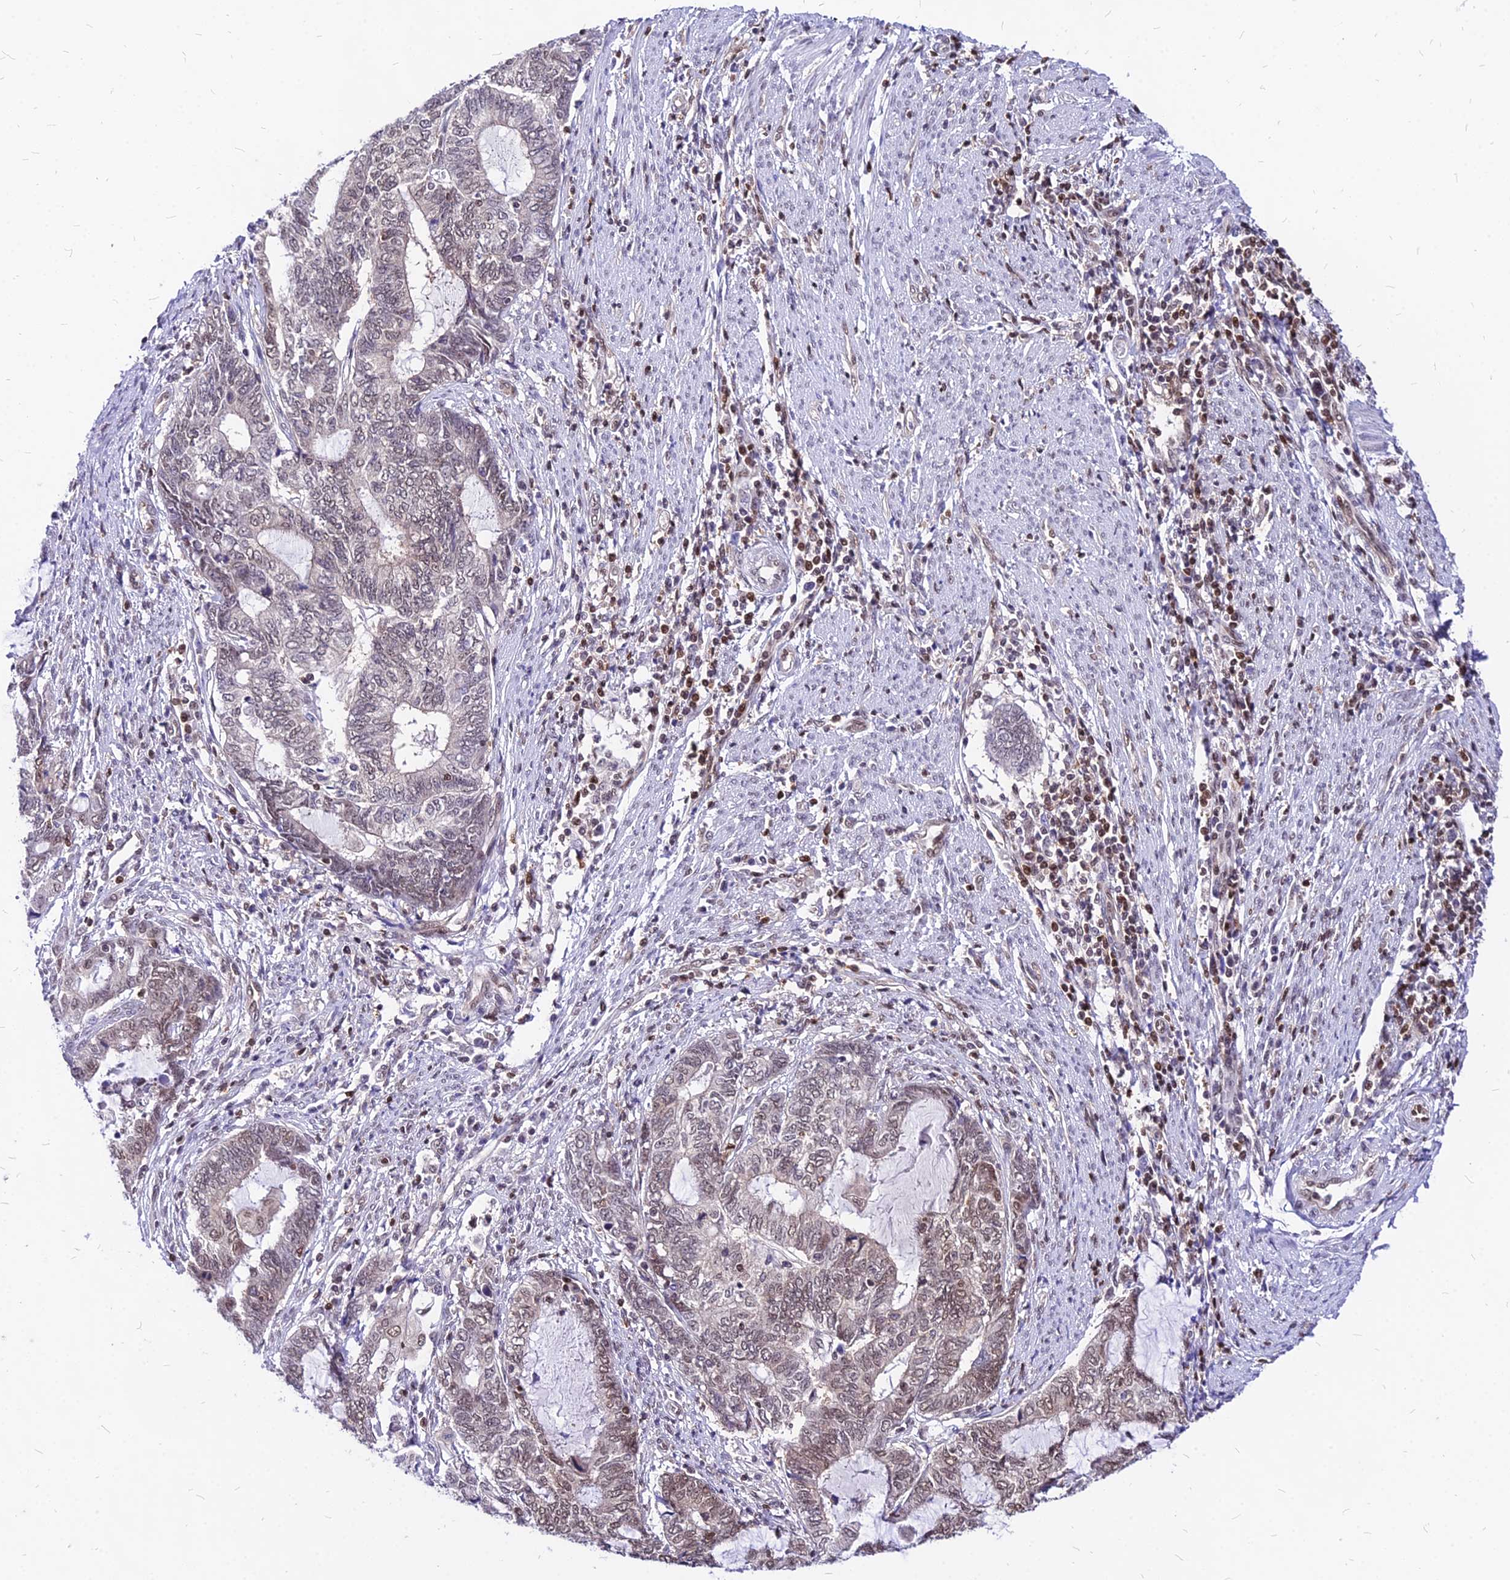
{"staining": {"intensity": "weak", "quantity": "25%-75%", "location": "nuclear"}, "tissue": "endometrial cancer", "cell_type": "Tumor cells", "image_type": "cancer", "snomed": [{"axis": "morphology", "description": "Adenocarcinoma, NOS"}, {"axis": "topography", "description": "Uterus"}, {"axis": "topography", "description": "Endometrium"}], "caption": "Immunohistochemical staining of human endometrial cancer (adenocarcinoma) exhibits weak nuclear protein positivity in about 25%-75% of tumor cells.", "gene": "PAXX", "patient": {"sex": "female", "age": 70}}